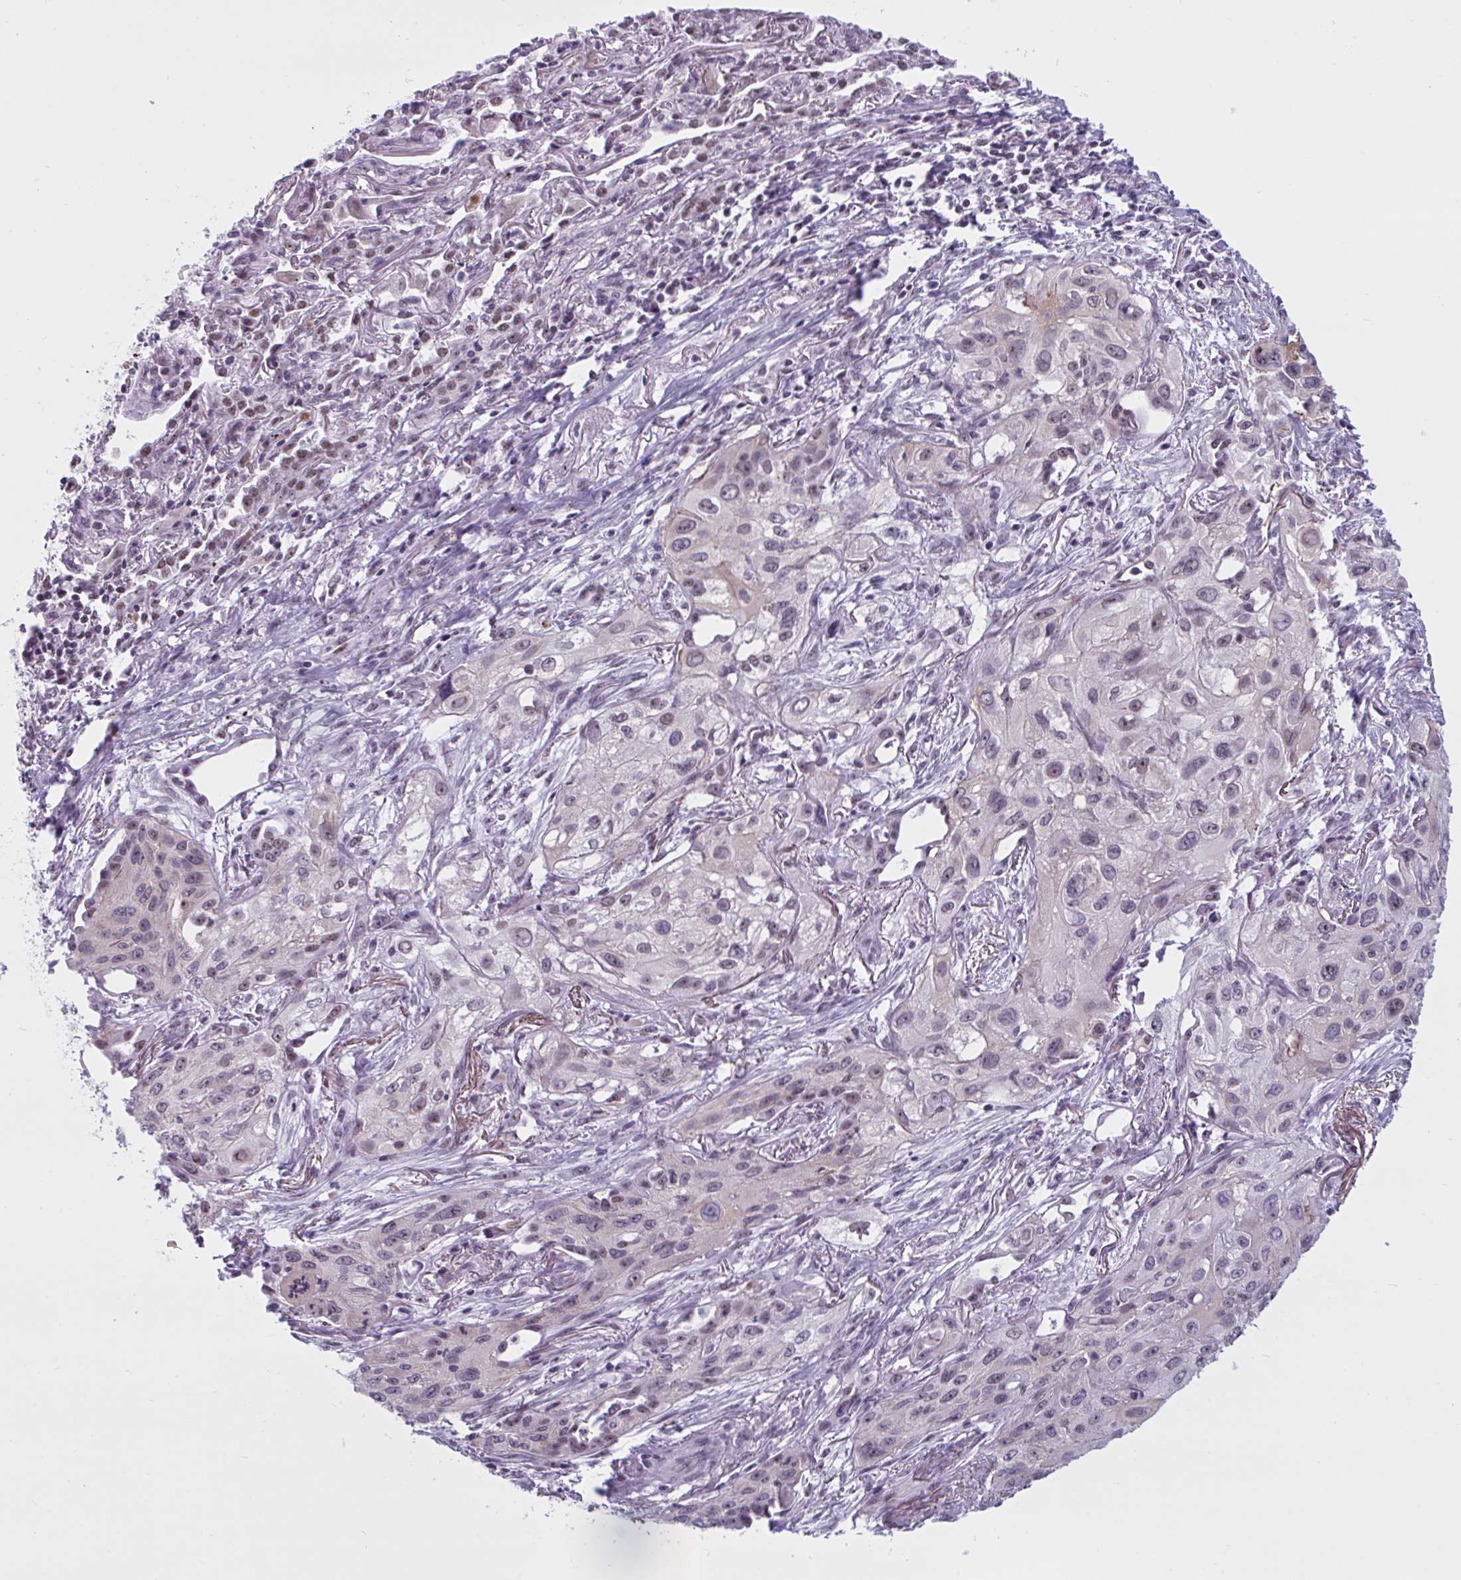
{"staining": {"intensity": "weak", "quantity": "<25%", "location": "nuclear"}, "tissue": "lung cancer", "cell_type": "Tumor cells", "image_type": "cancer", "snomed": [{"axis": "morphology", "description": "Squamous cell carcinoma, NOS"}, {"axis": "topography", "description": "Lung"}], "caption": "There is no significant staining in tumor cells of lung squamous cell carcinoma. The staining is performed using DAB brown chromogen with nuclei counter-stained in using hematoxylin.", "gene": "TGM6", "patient": {"sex": "male", "age": 71}}